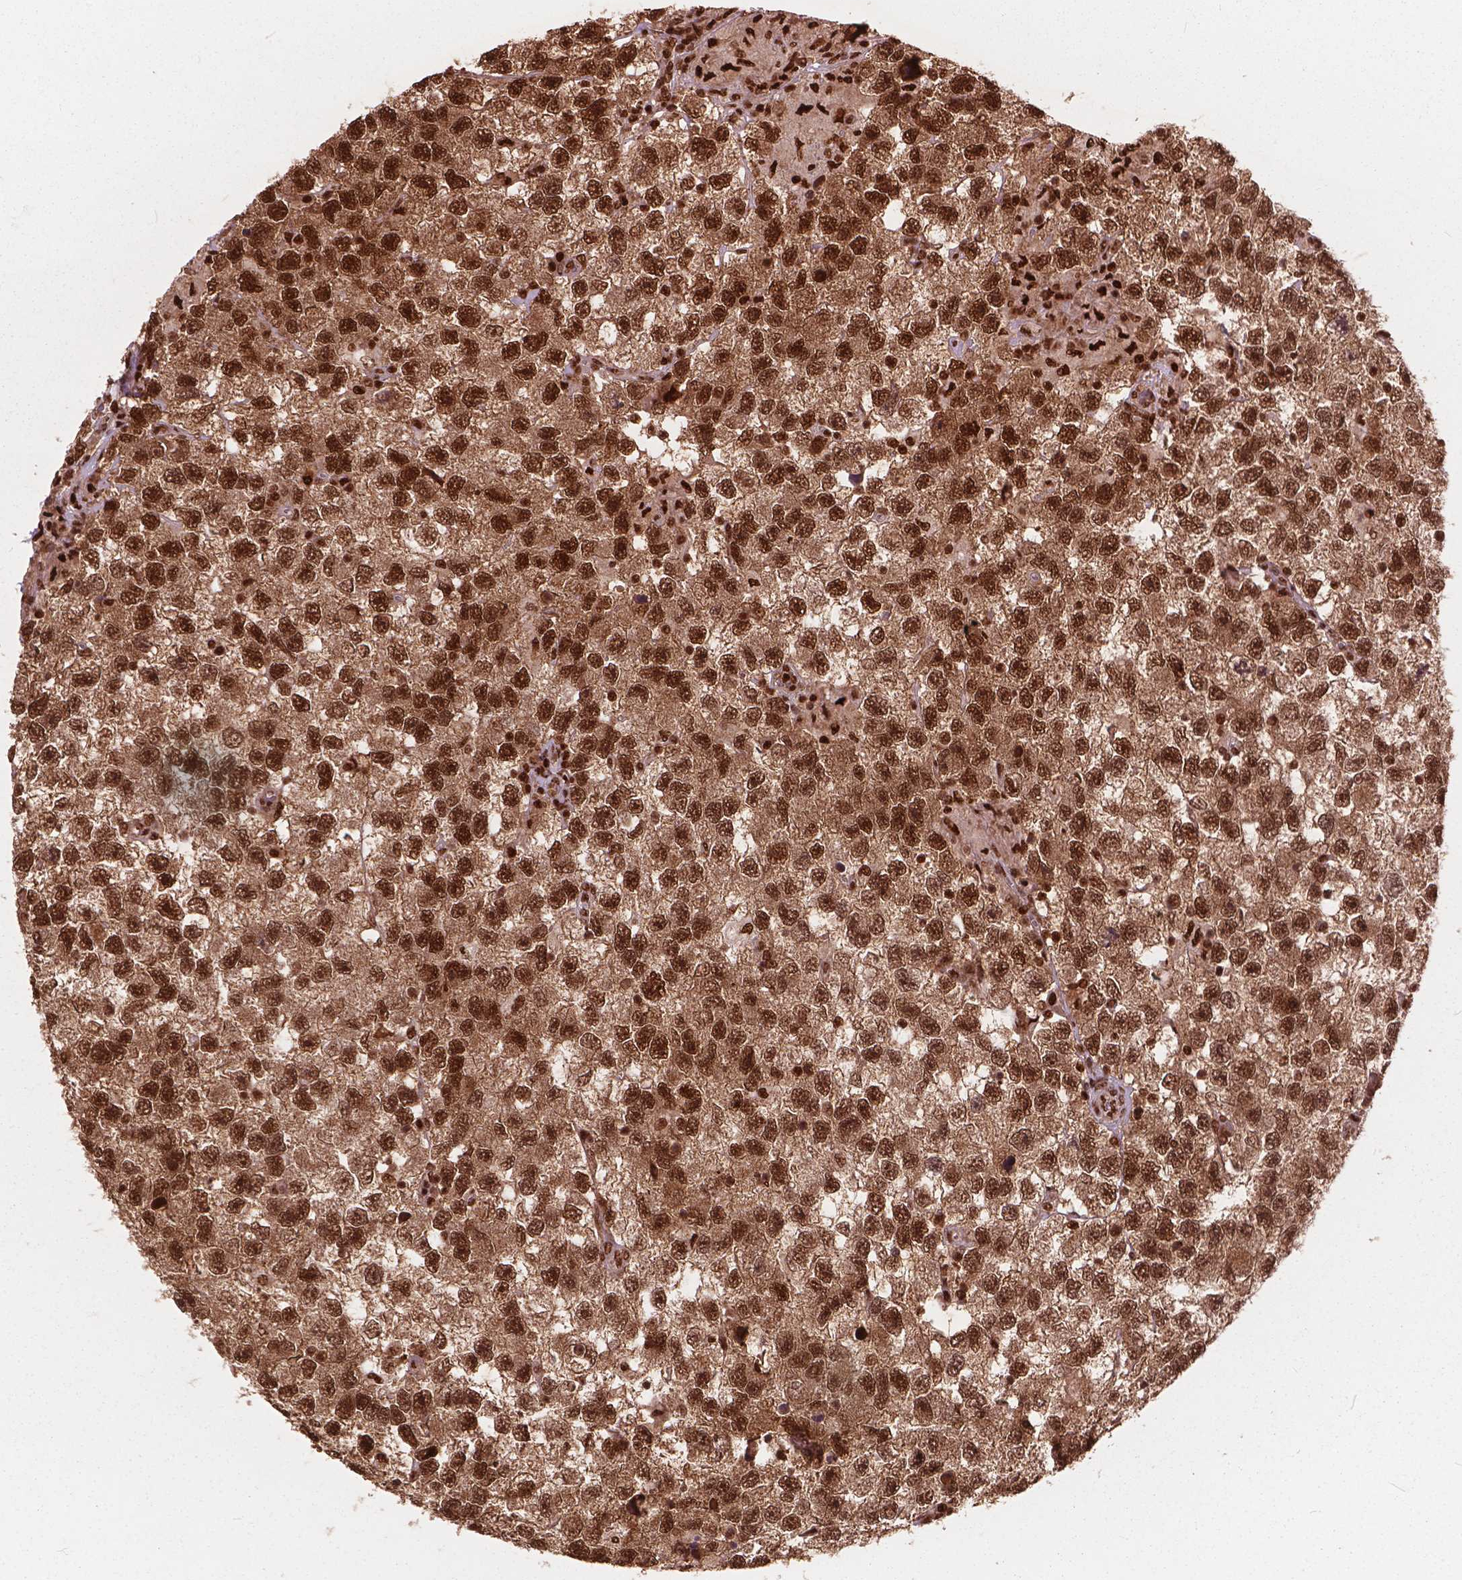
{"staining": {"intensity": "moderate", "quantity": ">75%", "location": "cytoplasmic/membranous,nuclear"}, "tissue": "testis cancer", "cell_type": "Tumor cells", "image_type": "cancer", "snomed": [{"axis": "morphology", "description": "Seminoma, NOS"}, {"axis": "topography", "description": "Testis"}], "caption": "Approximately >75% of tumor cells in testis cancer display moderate cytoplasmic/membranous and nuclear protein staining as visualized by brown immunohistochemical staining.", "gene": "ANP32B", "patient": {"sex": "male", "age": 26}}